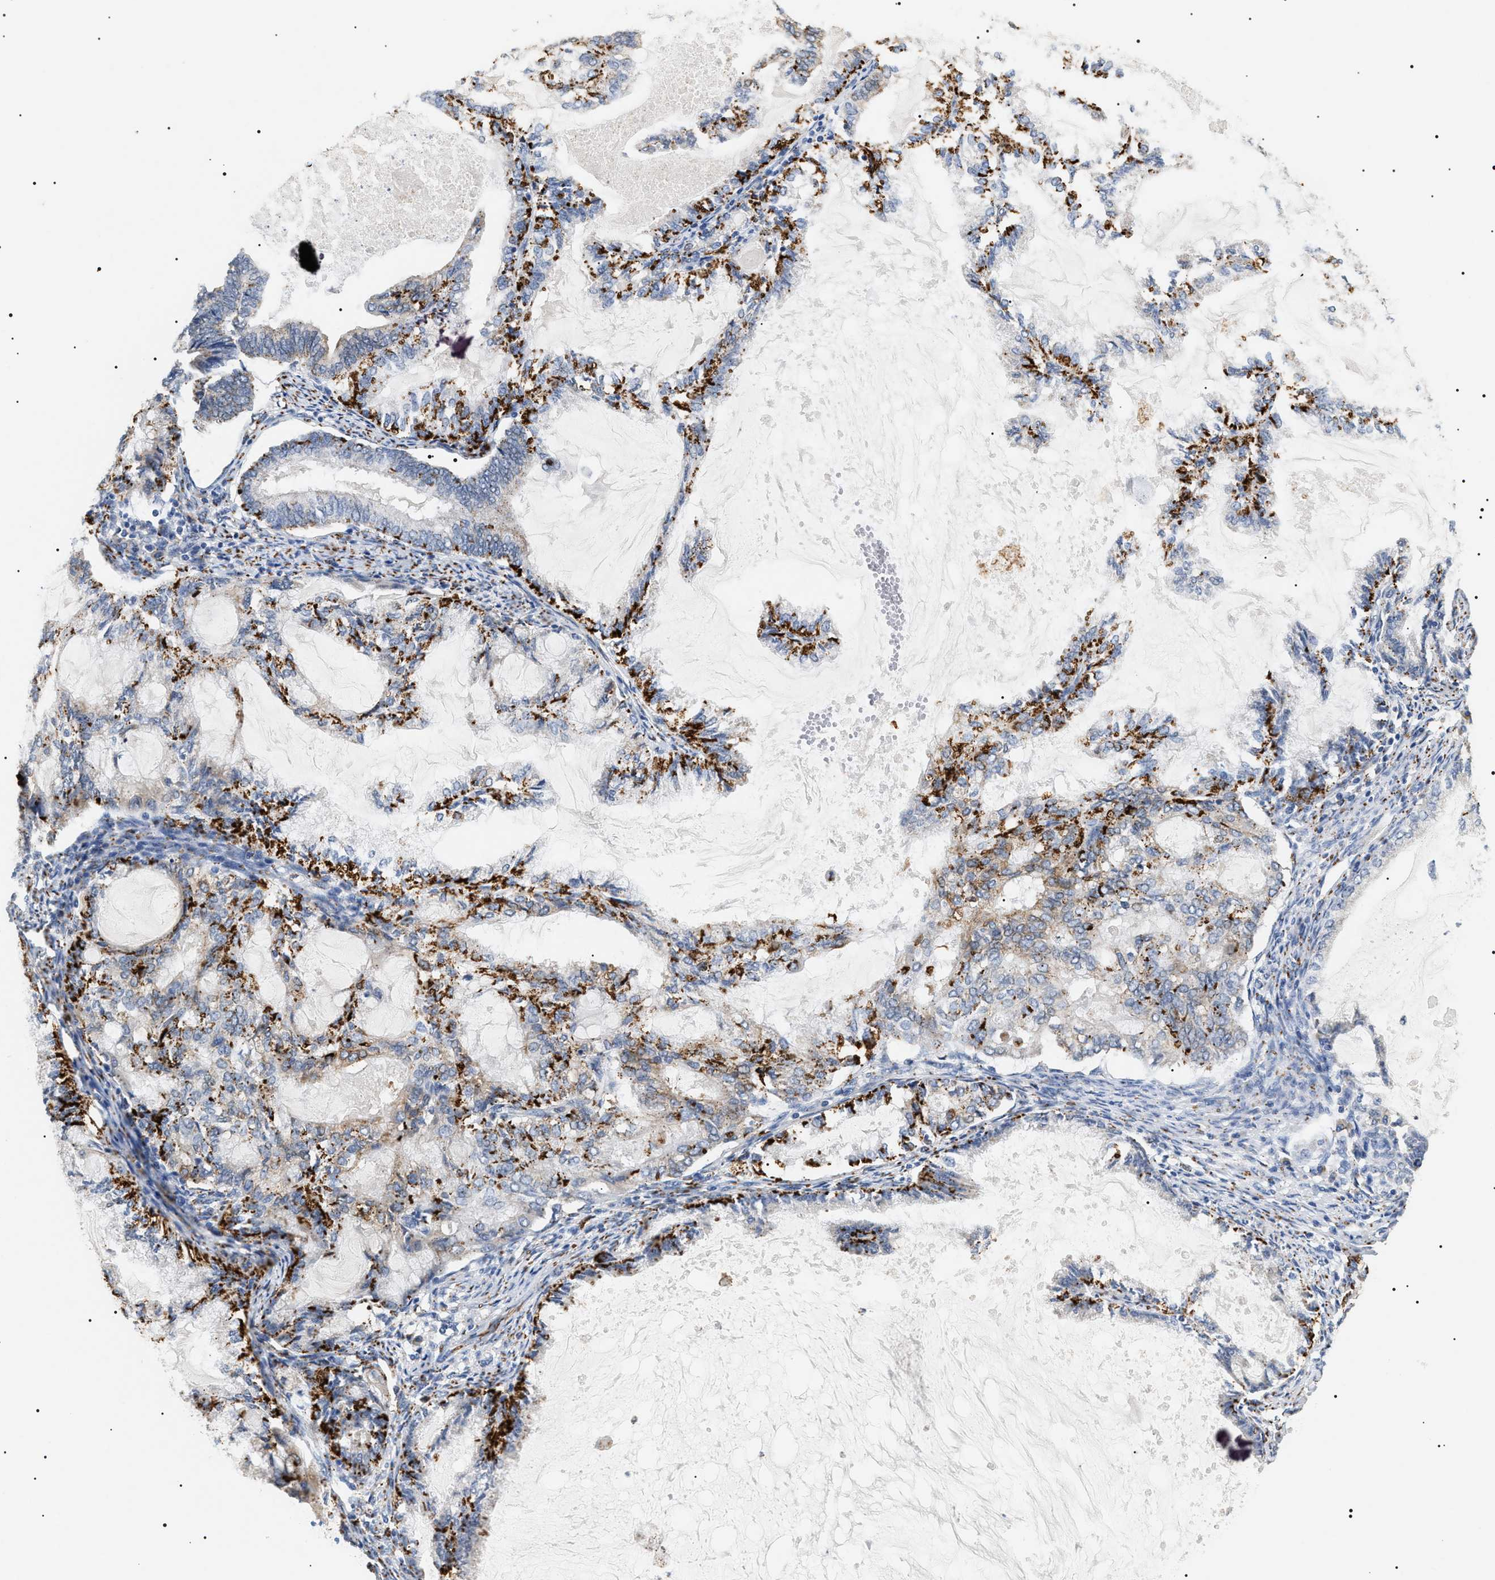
{"staining": {"intensity": "strong", "quantity": ">75%", "location": "cytoplasmic/membranous"}, "tissue": "endometrial cancer", "cell_type": "Tumor cells", "image_type": "cancer", "snomed": [{"axis": "morphology", "description": "Adenocarcinoma, NOS"}, {"axis": "topography", "description": "Endometrium"}], "caption": "A high amount of strong cytoplasmic/membranous staining is appreciated in approximately >75% of tumor cells in endometrial cancer (adenocarcinoma) tissue.", "gene": "HSD17B11", "patient": {"sex": "female", "age": 86}}